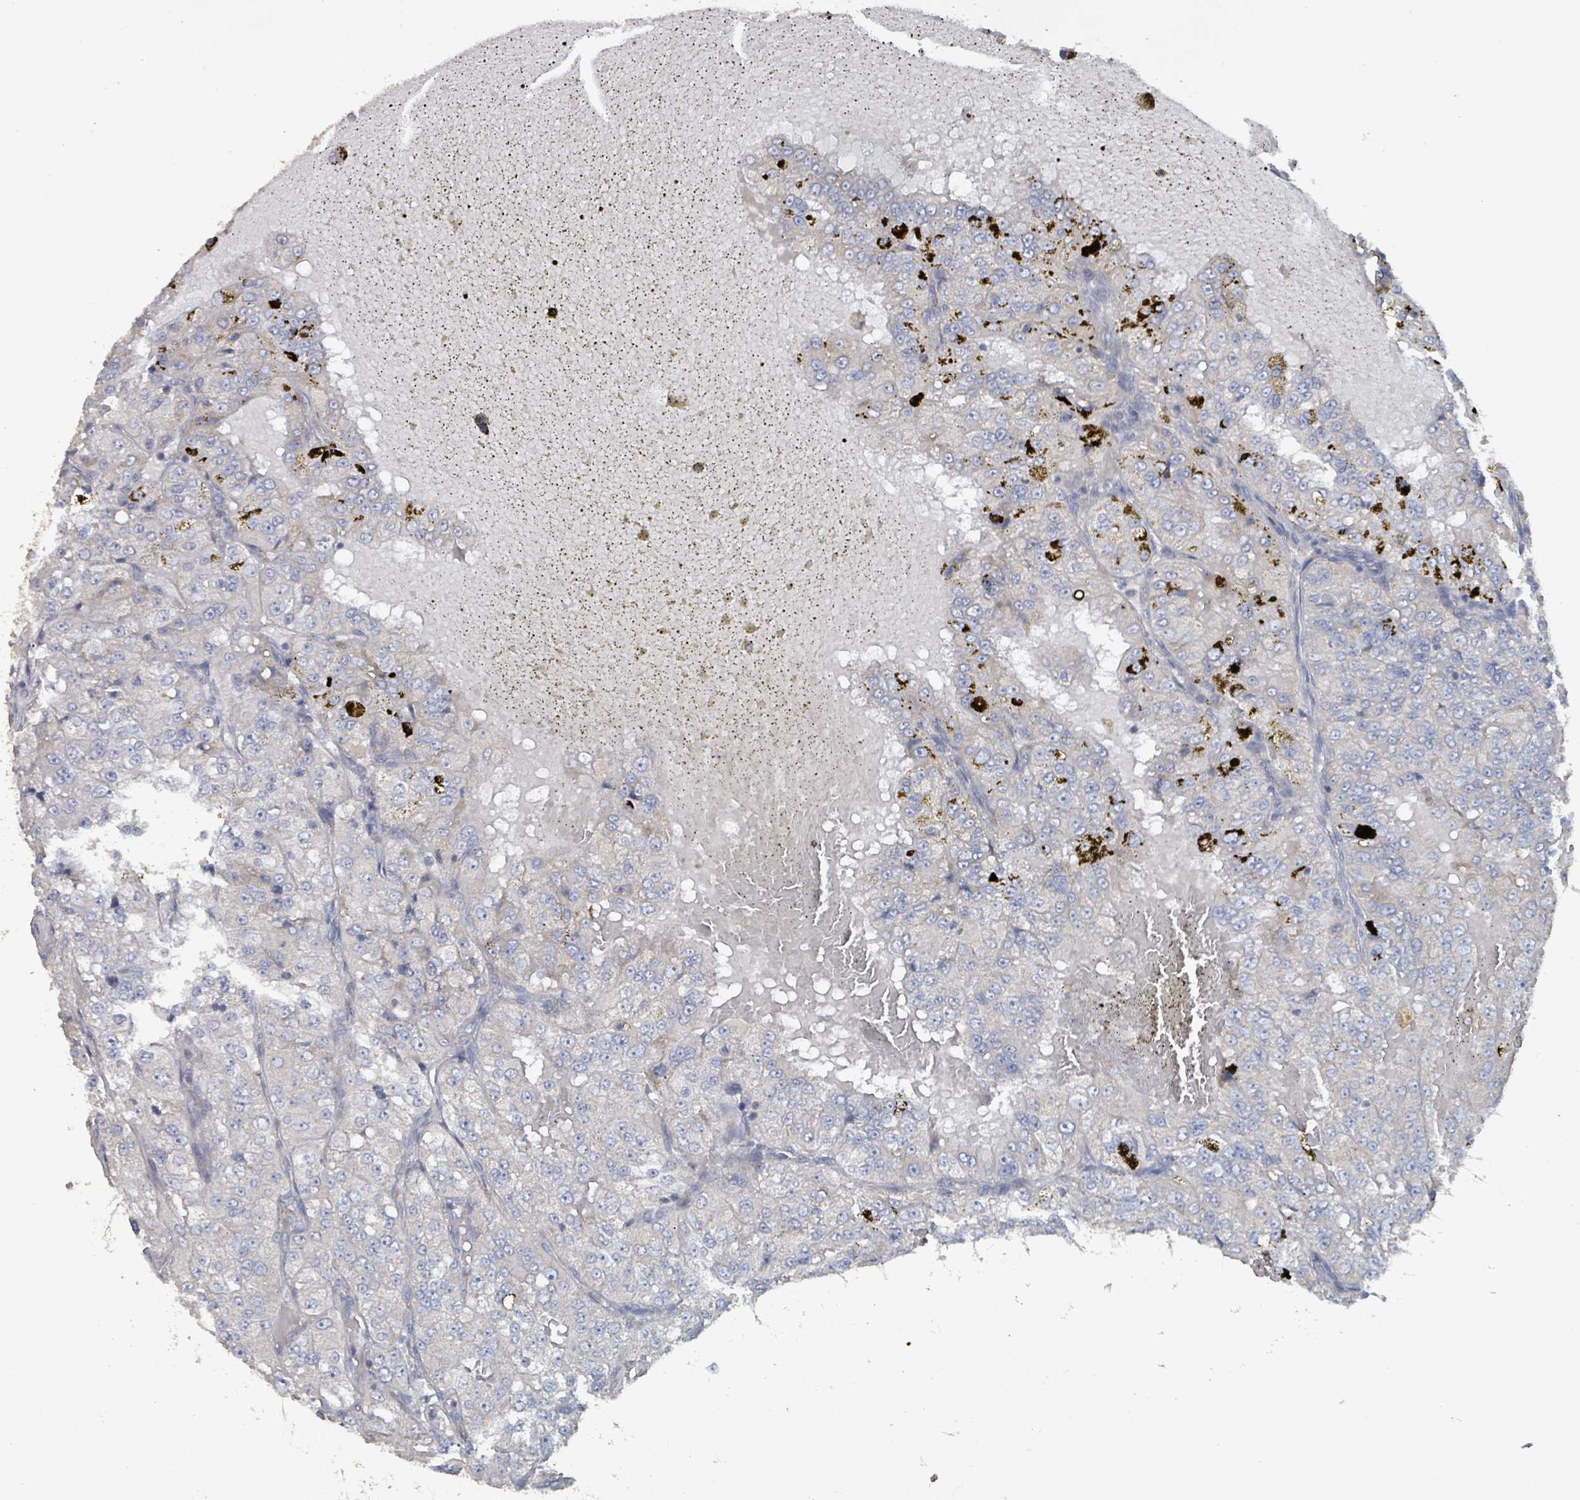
{"staining": {"intensity": "negative", "quantity": "none", "location": "none"}, "tissue": "renal cancer", "cell_type": "Tumor cells", "image_type": "cancer", "snomed": [{"axis": "morphology", "description": "Adenocarcinoma, NOS"}, {"axis": "topography", "description": "Kidney"}], "caption": "Tumor cells show no significant staining in renal cancer (adenocarcinoma).", "gene": "RPL32", "patient": {"sex": "female", "age": 63}}